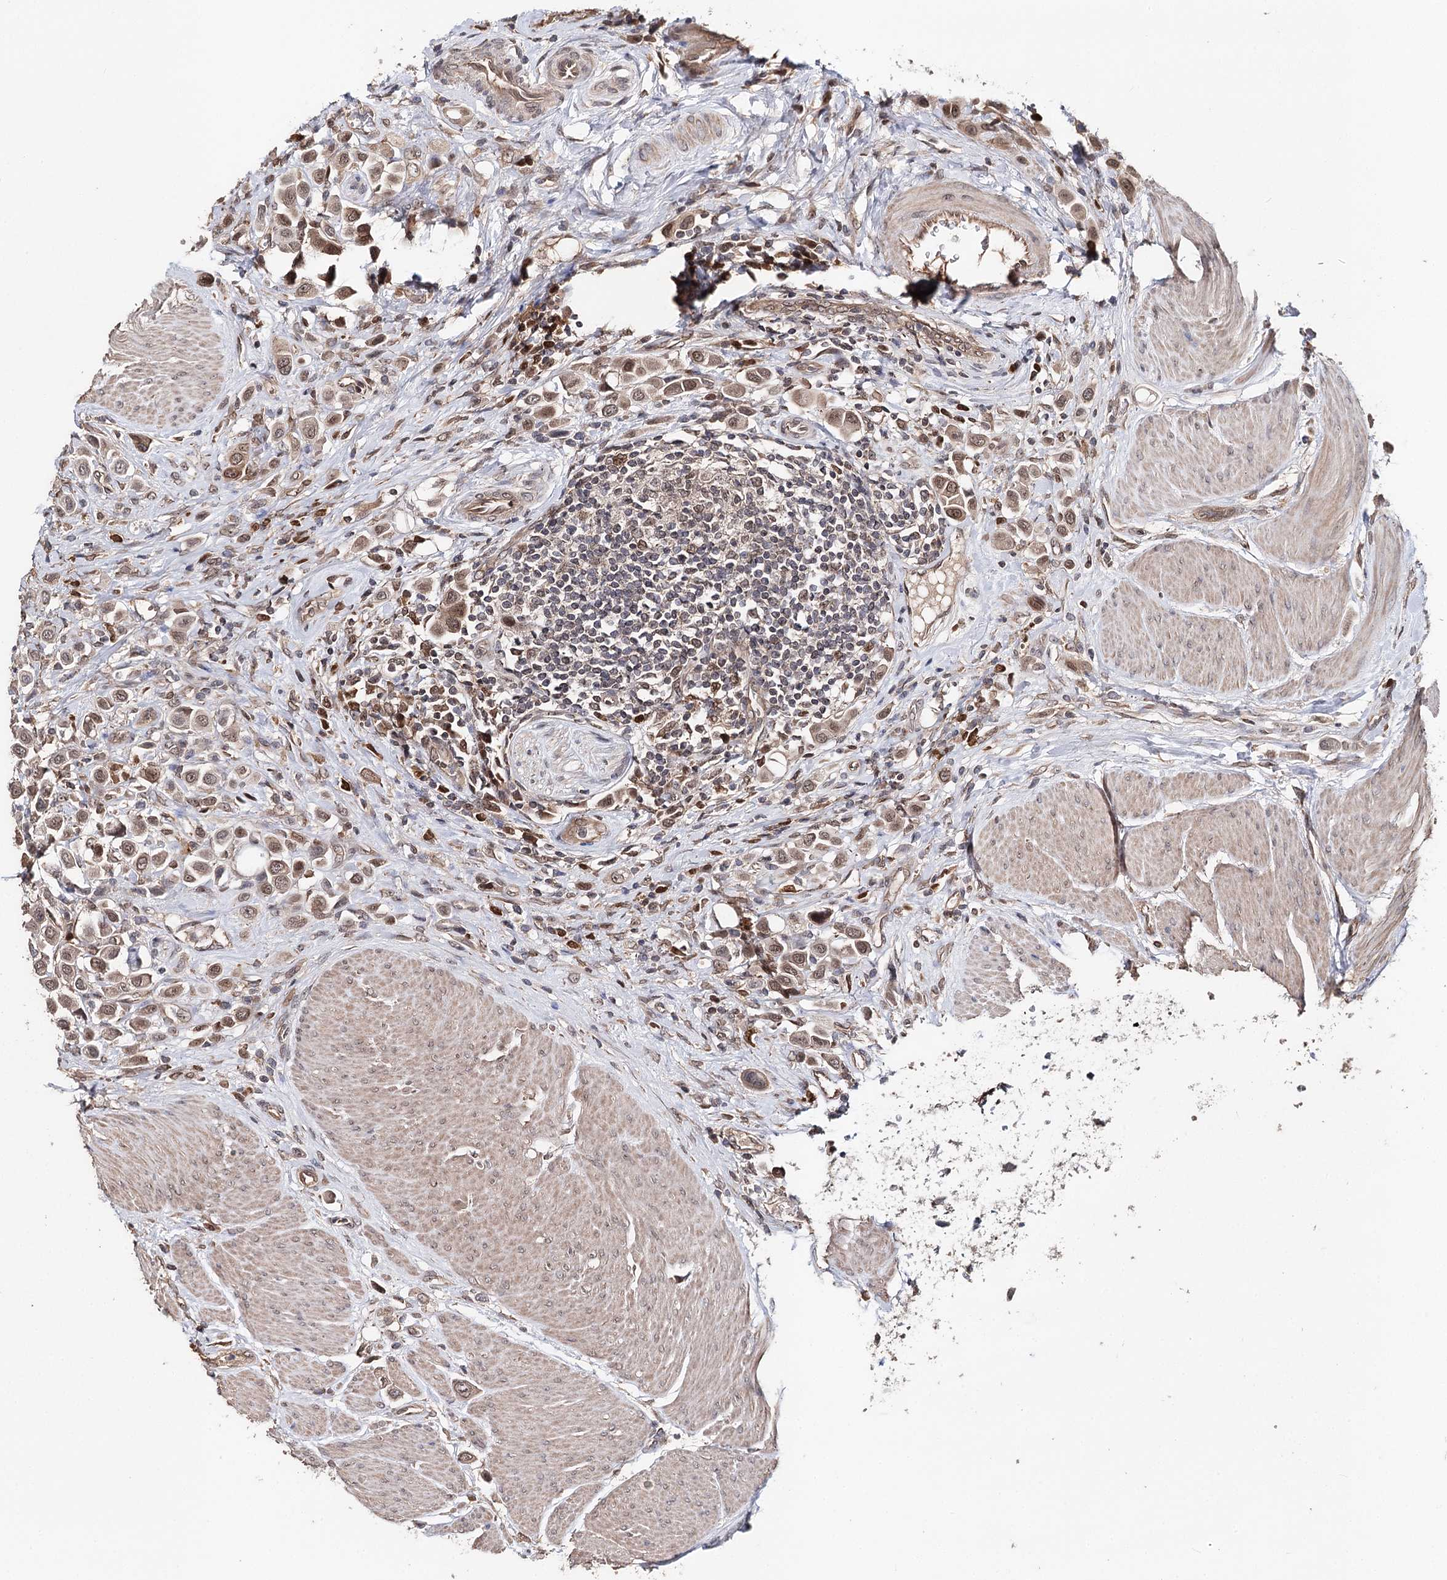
{"staining": {"intensity": "moderate", "quantity": ">75%", "location": "nuclear"}, "tissue": "urothelial cancer", "cell_type": "Tumor cells", "image_type": "cancer", "snomed": [{"axis": "morphology", "description": "Urothelial carcinoma, High grade"}, {"axis": "topography", "description": "Urinary bladder"}], "caption": "The histopathology image displays staining of urothelial cancer, revealing moderate nuclear protein staining (brown color) within tumor cells.", "gene": "NOPCHAP1", "patient": {"sex": "male", "age": 50}}